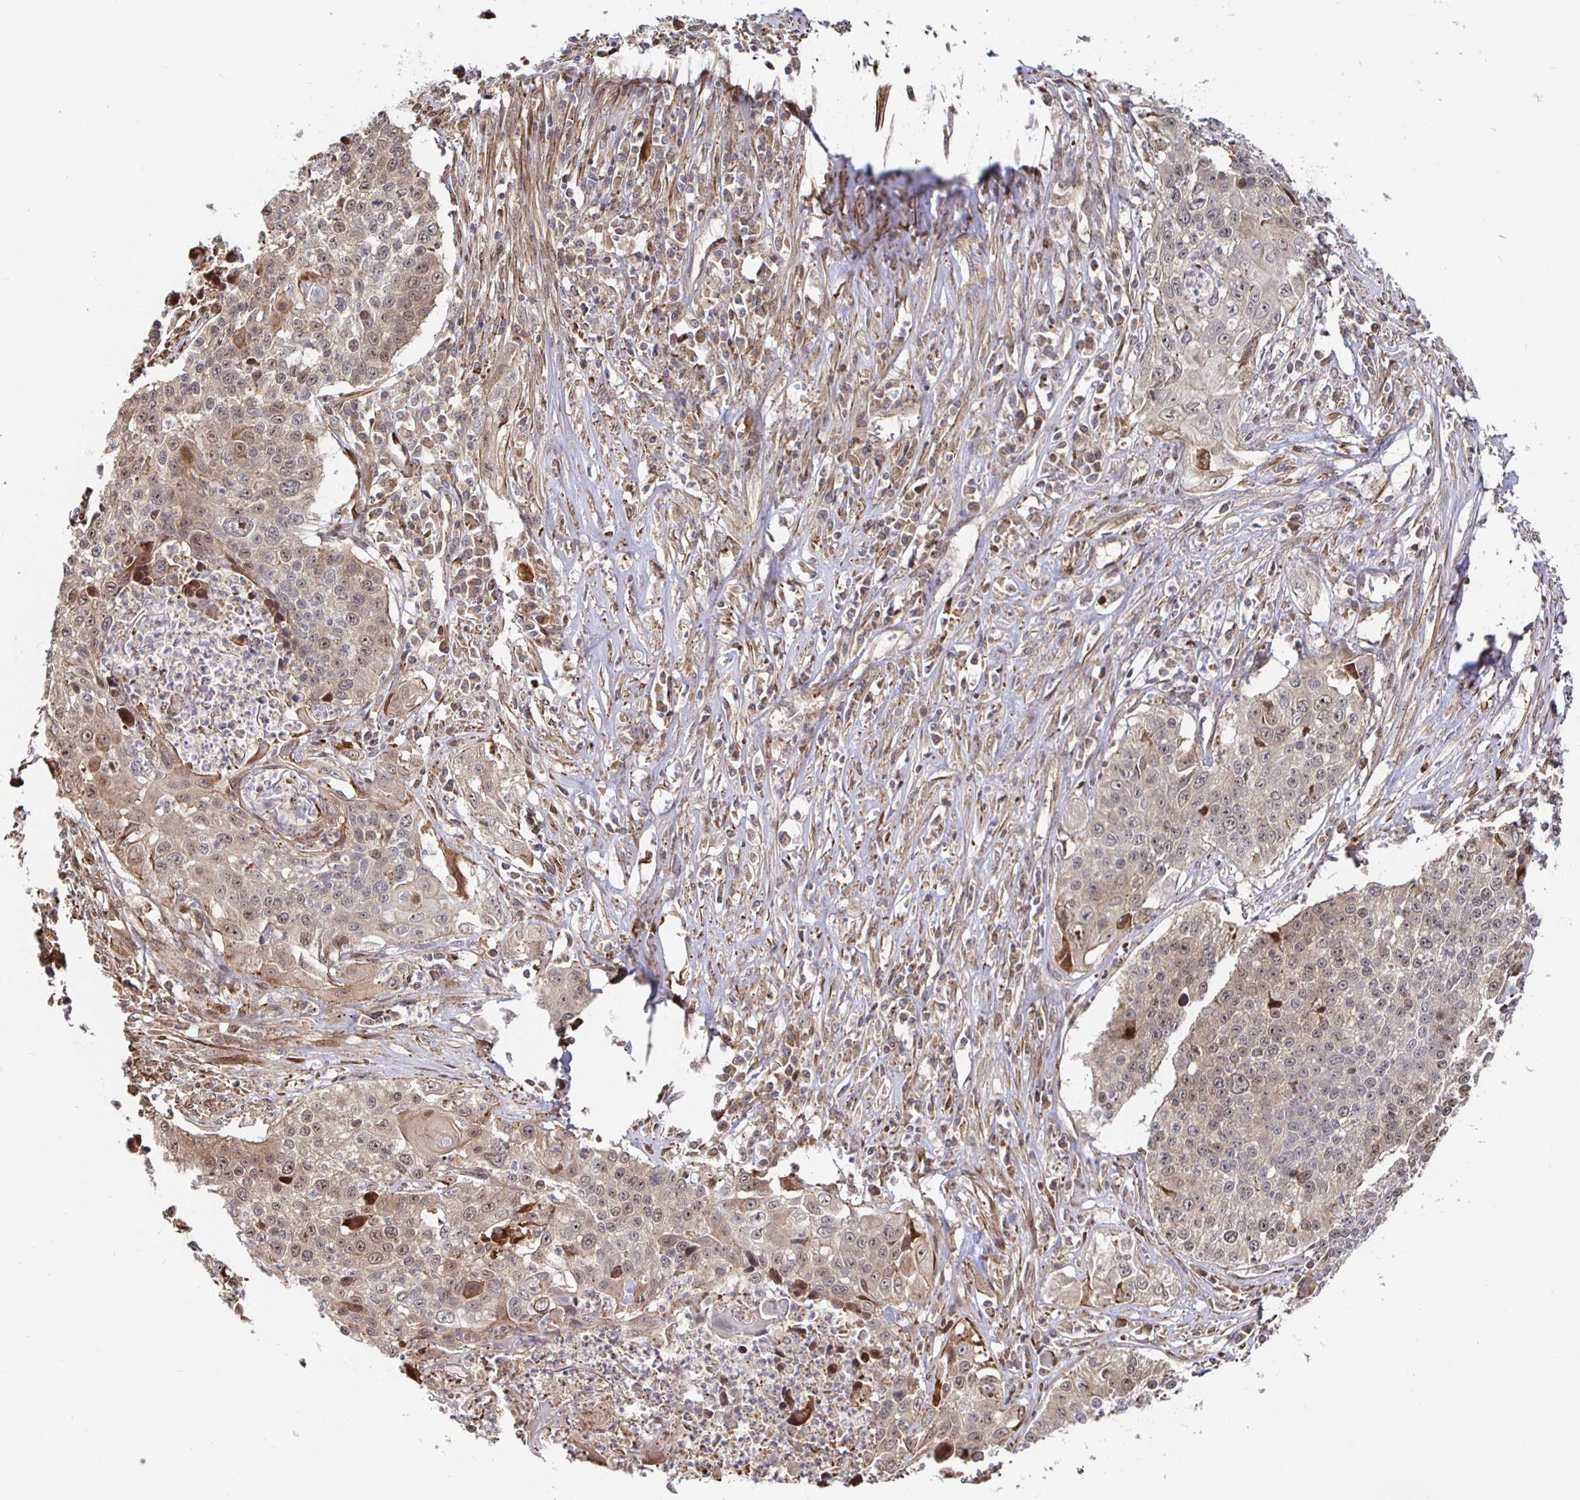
{"staining": {"intensity": "weak", "quantity": ">75%", "location": "cytoplasmic/membranous,nuclear"}, "tissue": "lung cancer", "cell_type": "Tumor cells", "image_type": "cancer", "snomed": [{"axis": "morphology", "description": "Squamous cell carcinoma, NOS"}, {"axis": "morphology", "description": "Squamous cell carcinoma, metastatic, NOS"}, {"axis": "topography", "description": "Lung"}, {"axis": "topography", "description": "Pleura, NOS"}], "caption": "Squamous cell carcinoma (lung) stained with a protein marker reveals weak staining in tumor cells.", "gene": "STRAP", "patient": {"sex": "male", "age": 72}}